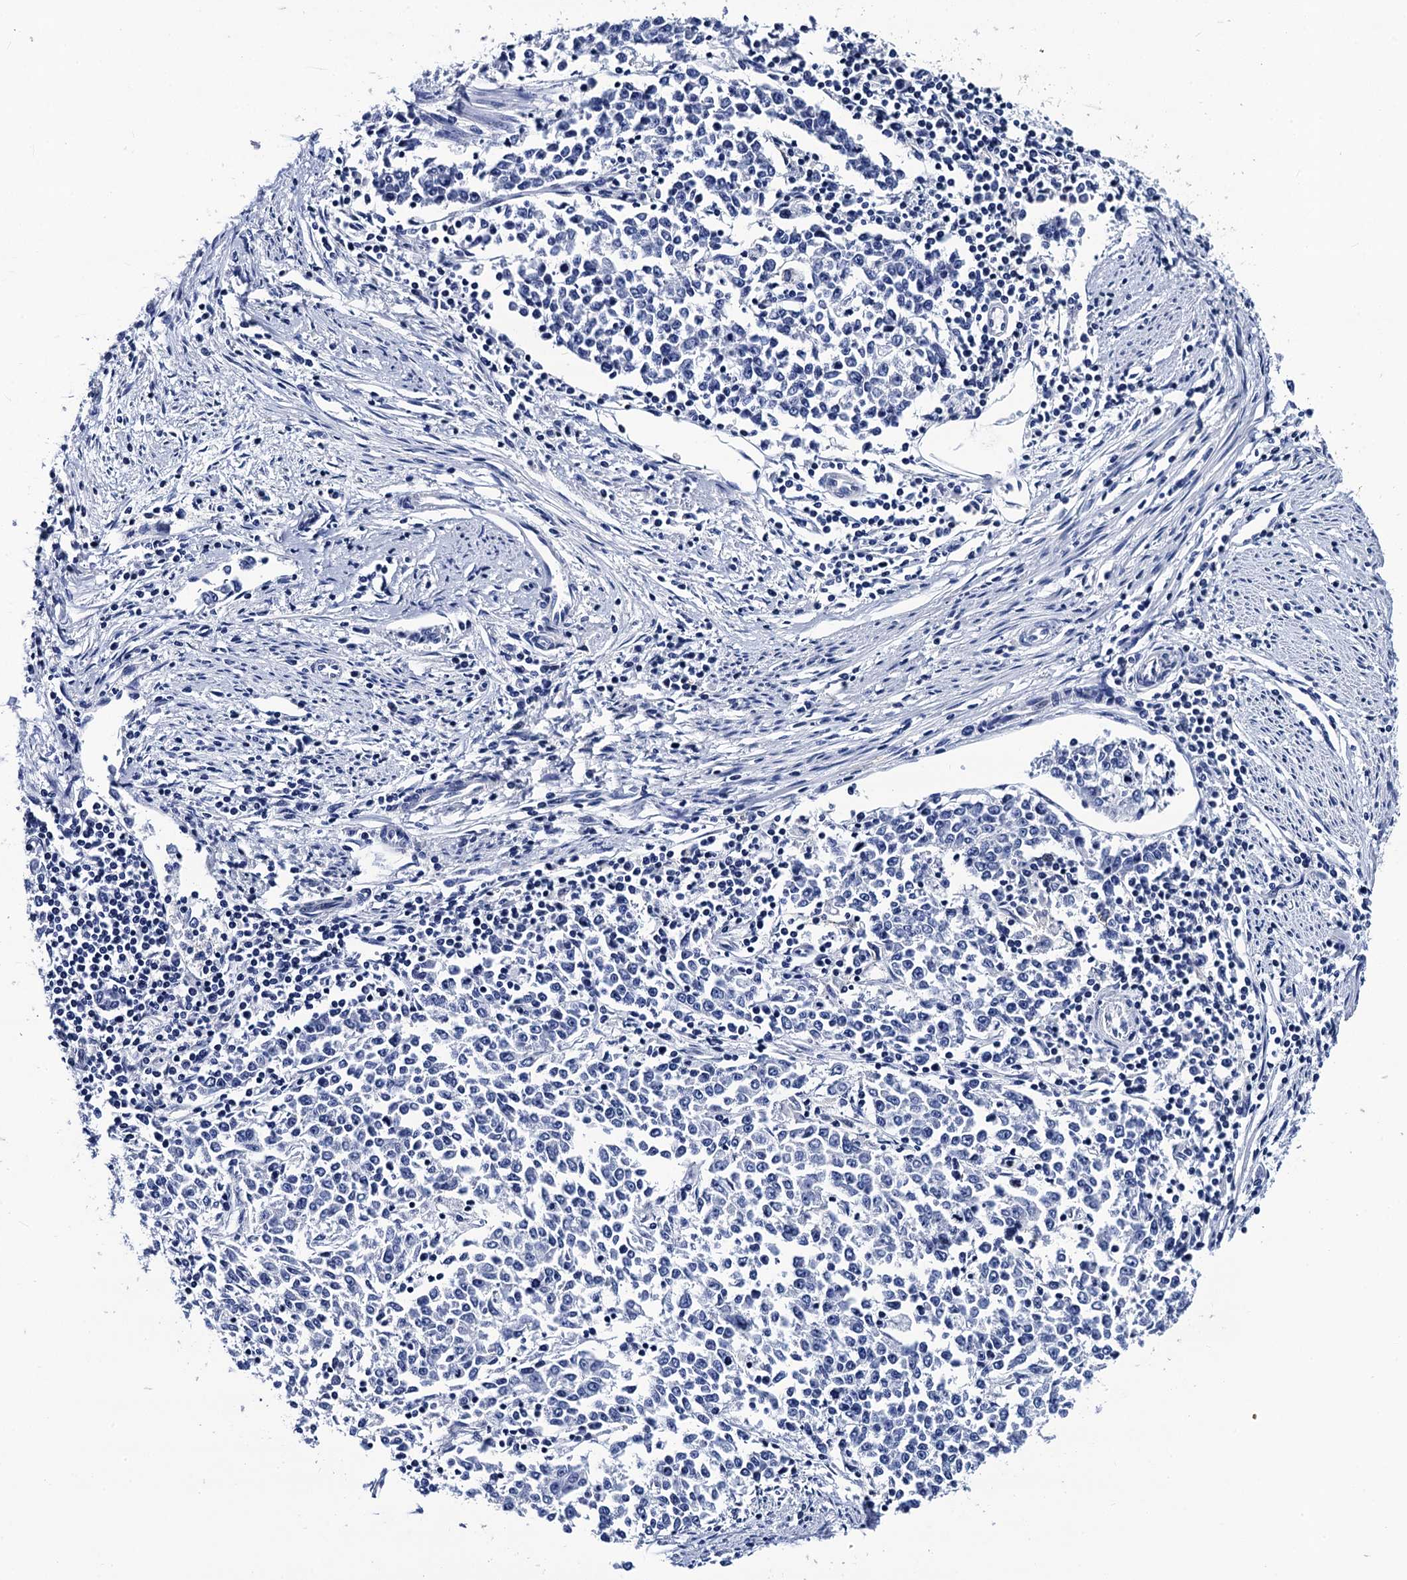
{"staining": {"intensity": "negative", "quantity": "none", "location": "none"}, "tissue": "endometrial cancer", "cell_type": "Tumor cells", "image_type": "cancer", "snomed": [{"axis": "morphology", "description": "Adenocarcinoma, NOS"}, {"axis": "topography", "description": "Endometrium"}], "caption": "Tumor cells show no significant protein expression in endometrial cancer (adenocarcinoma).", "gene": "LRRC30", "patient": {"sex": "female", "age": 50}}